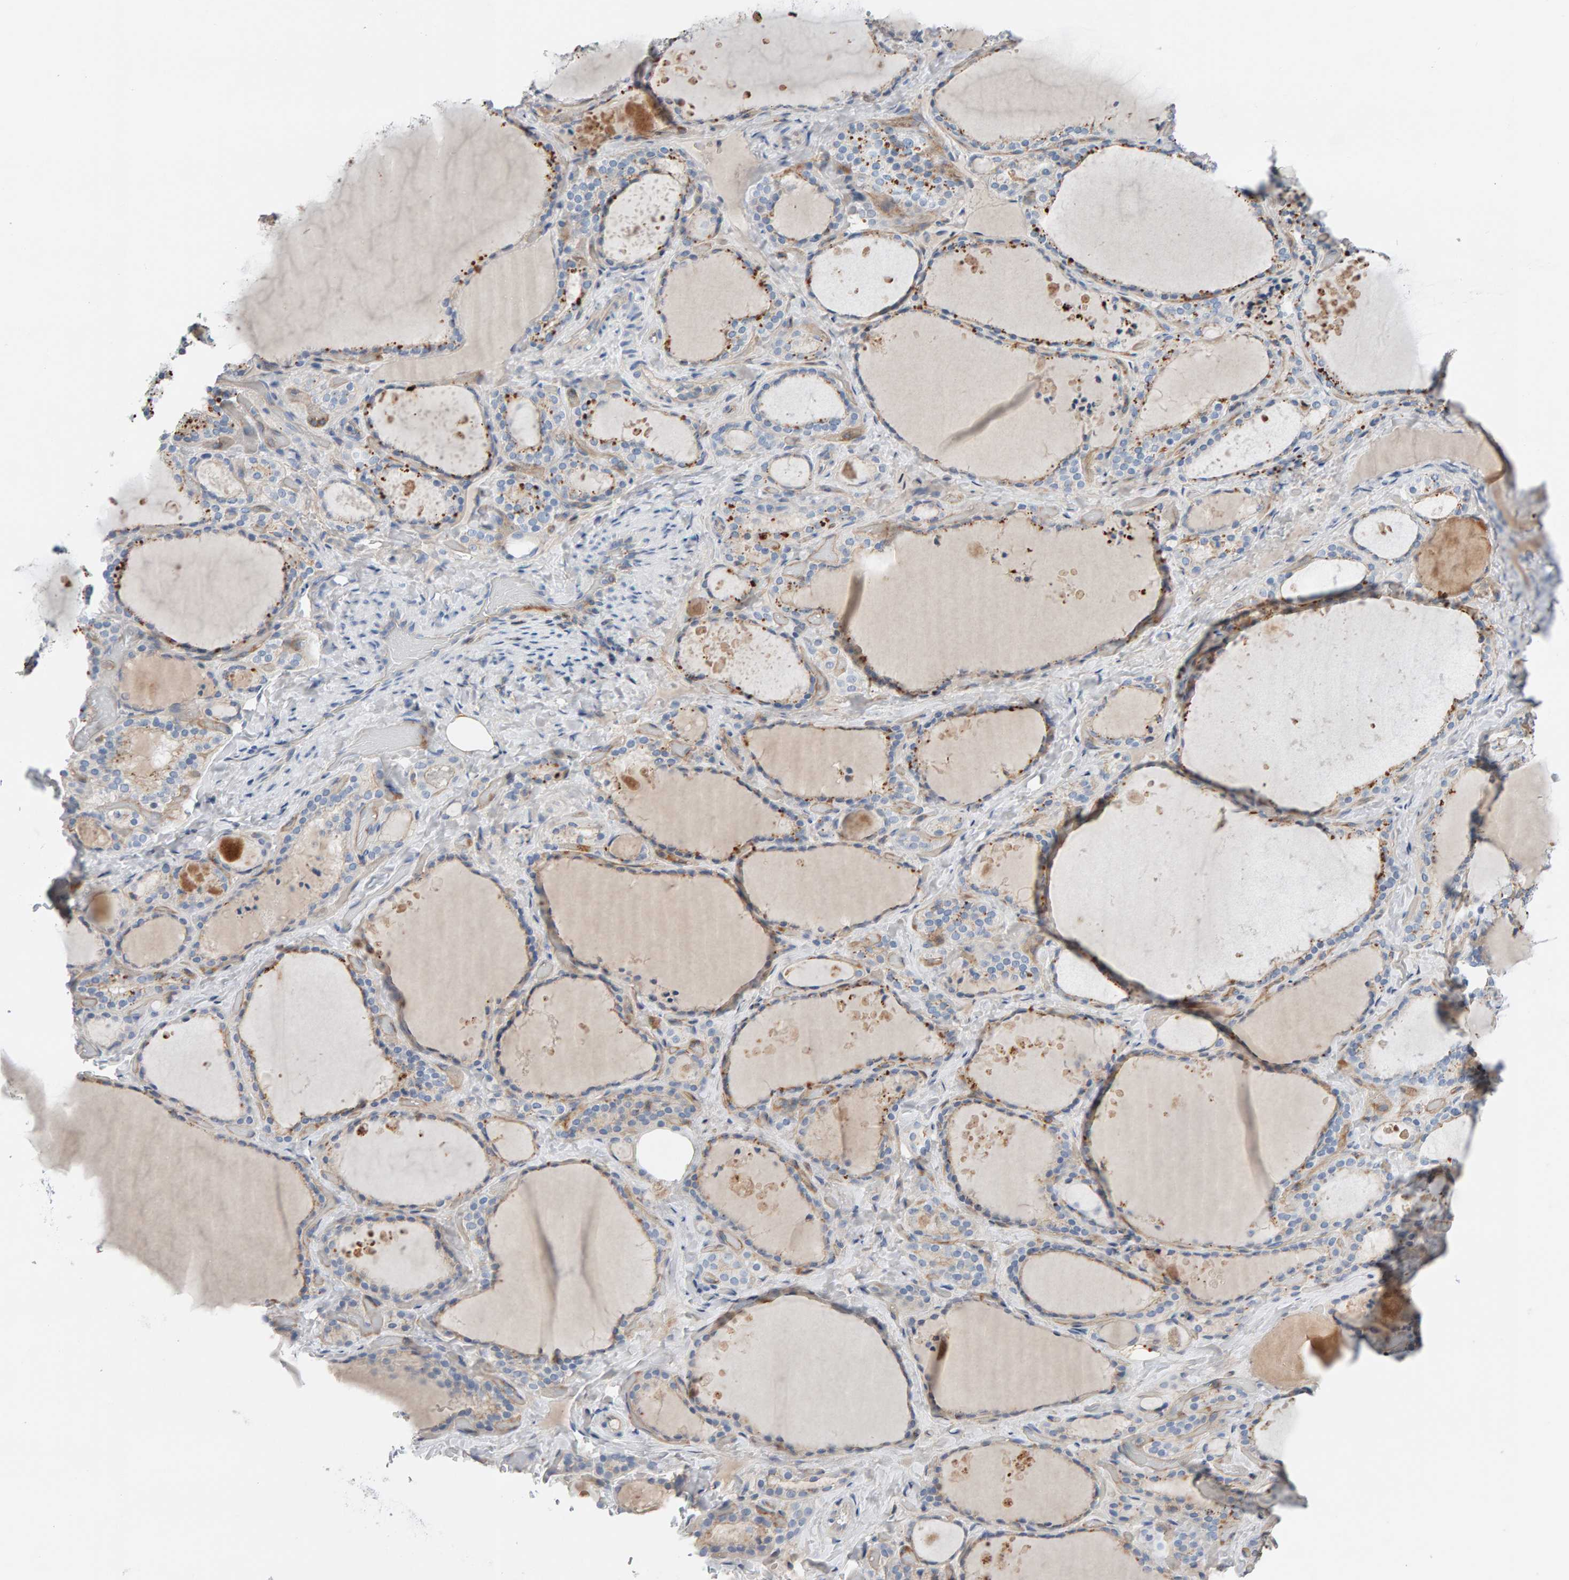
{"staining": {"intensity": "moderate", "quantity": "25%-75%", "location": "cytoplasmic/membranous"}, "tissue": "thyroid gland", "cell_type": "Glandular cells", "image_type": "normal", "snomed": [{"axis": "morphology", "description": "Normal tissue, NOS"}, {"axis": "topography", "description": "Thyroid gland"}], "caption": "Benign thyroid gland demonstrates moderate cytoplasmic/membranous positivity in about 25%-75% of glandular cells, visualized by immunohistochemistry. Using DAB (3,3'-diaminobenzidine) (brown) and hematoxylin (blue) stains, captured at high magnification using brightfield microscopy.", "gene": "FYN", "patient": {"sex": "female", "age": 44}}